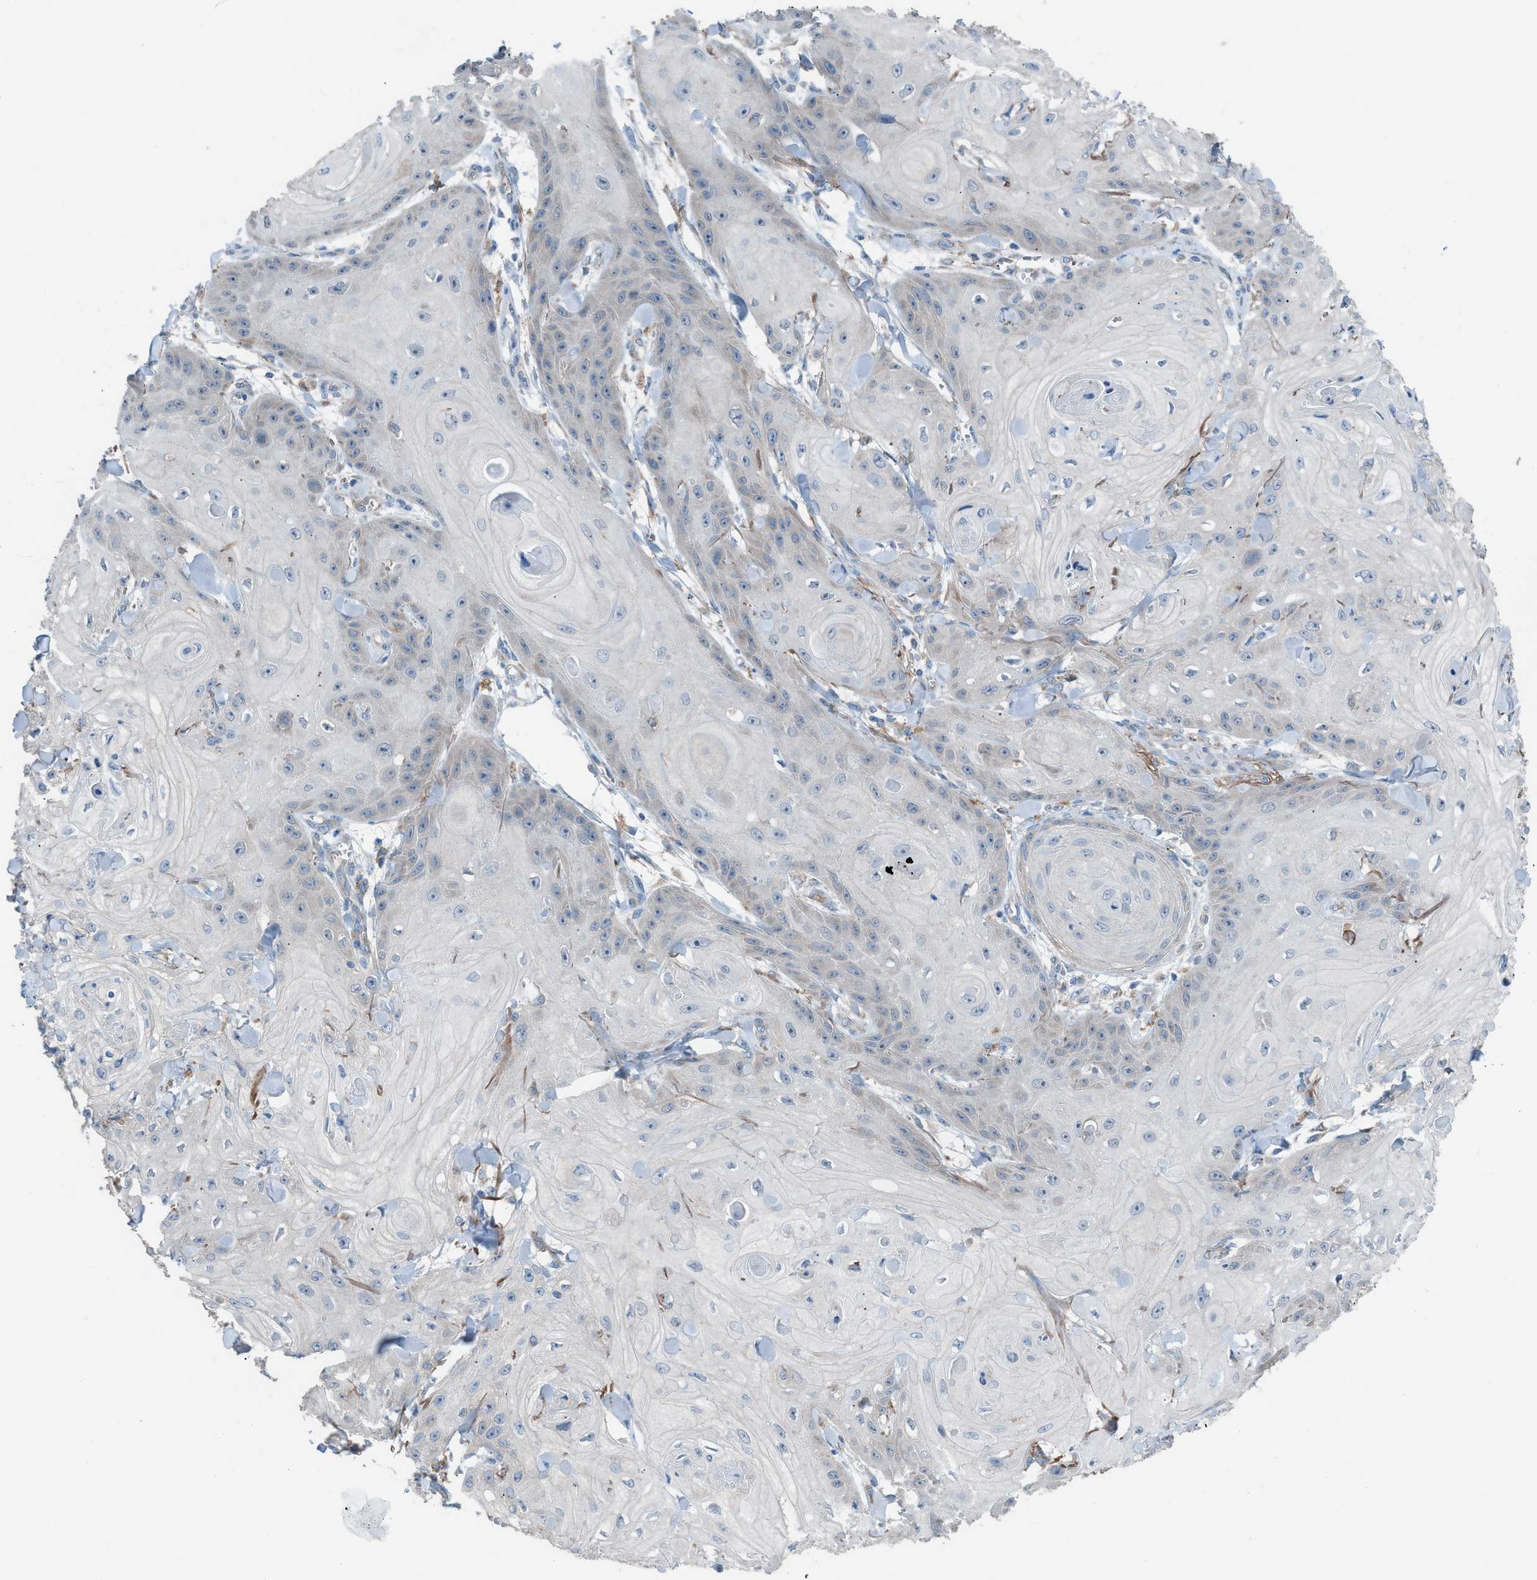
{"staining": {"intensity": "negative", "quantity": "none", "location": "none"}, "tissue": "skin cancer", "cell_type": "Tumor cells", "image_type": "cancer", "snomed": [{"axis": "morphology", "description": "Squamous cell carcinoma, NOS"}, {"axis": "topography", "description": "Skin"}], "caption": "The immunohistochemistry (IHC) image has no significant staining in tumor cells of skin cancer (squamous cell carcinoma) tissue.", "gene": "HEG1", "patient": {"sex": "male", "age": 74}}